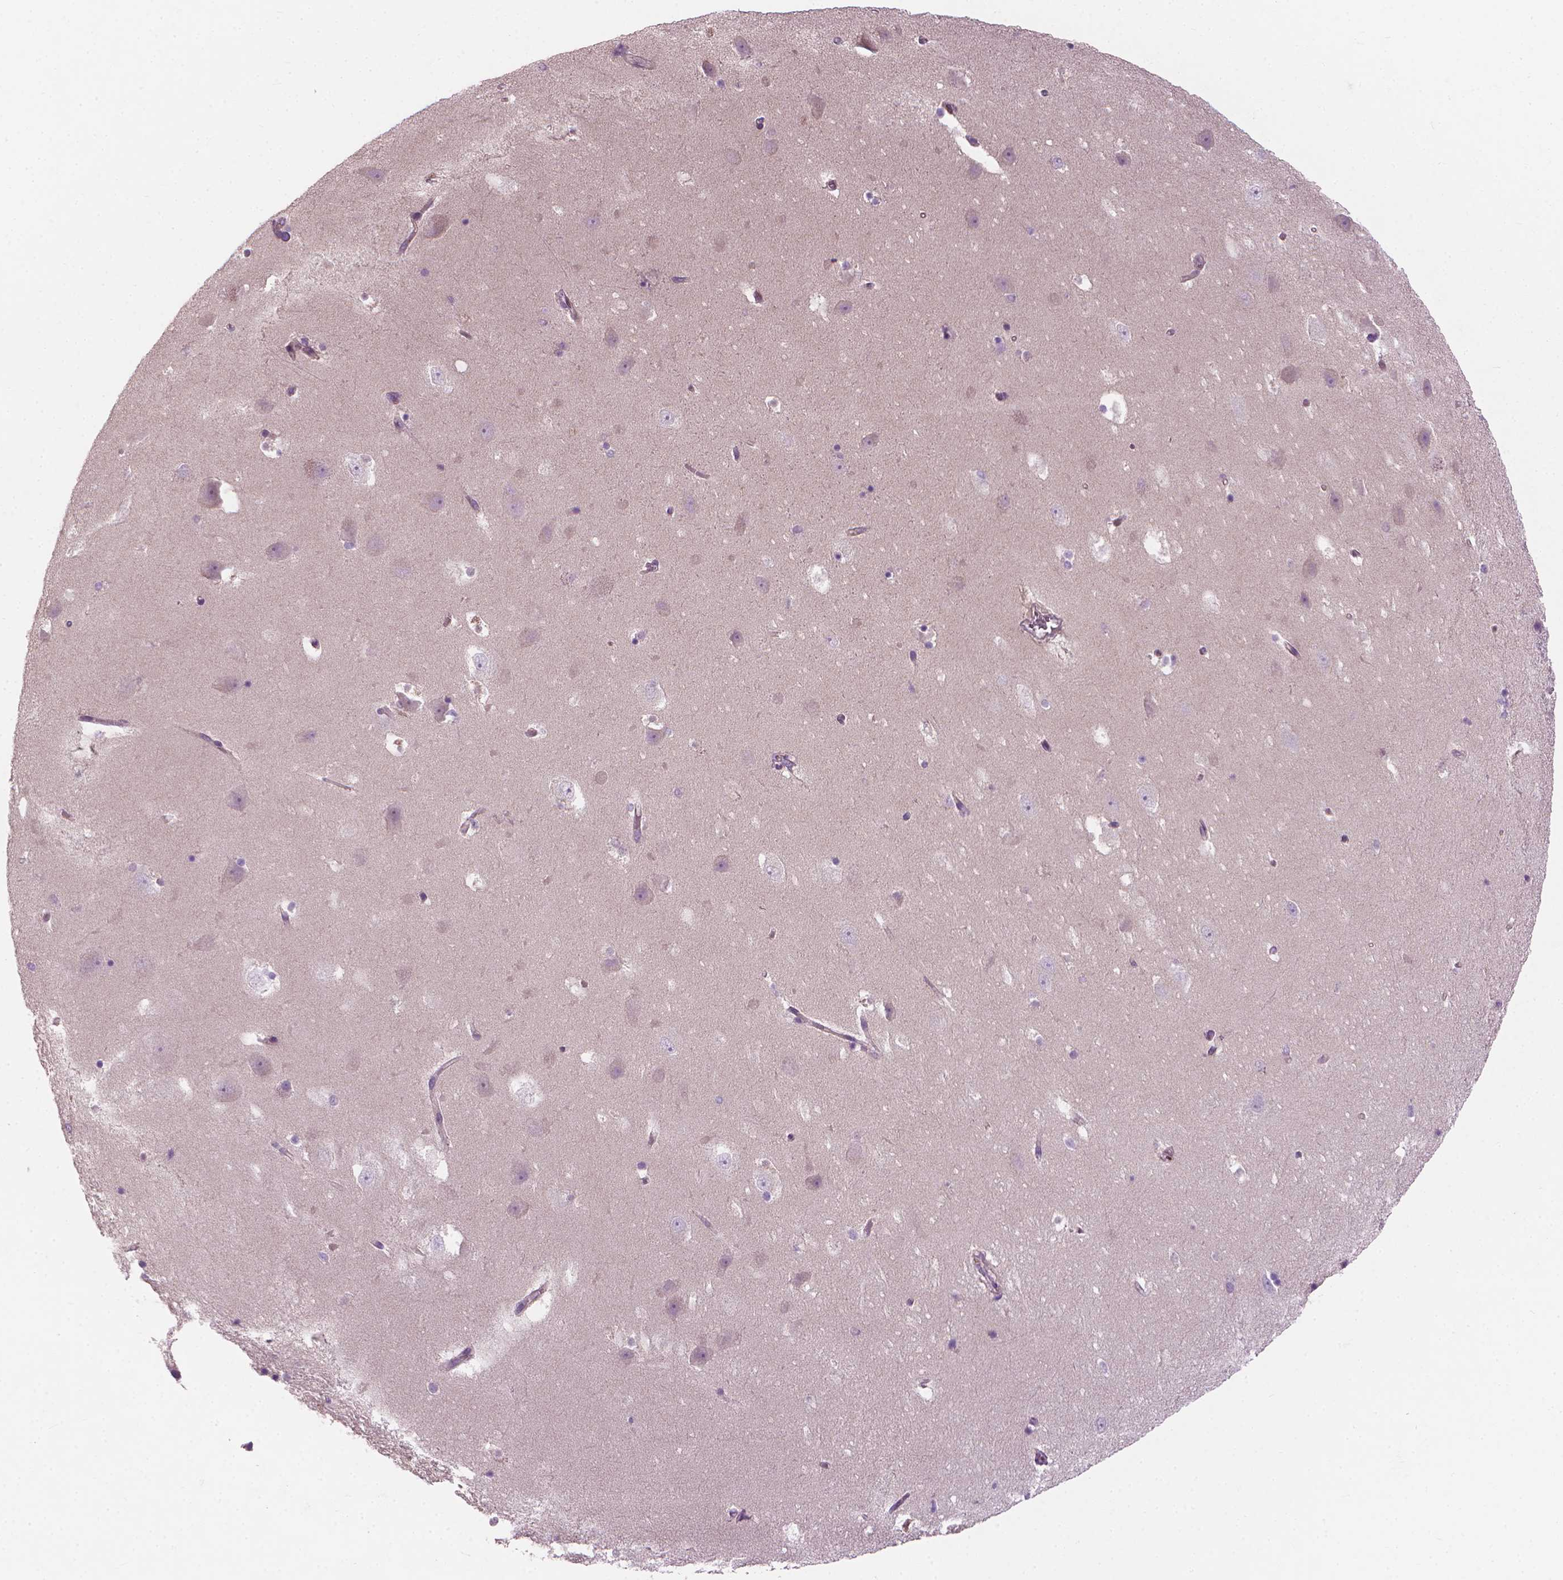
{"staining": {"intensity": "negative", "quantity": "none", "location": "none"}, "tissue": "hippocampus", "cell_type": "Glial cells", "image_type": "normal", "snomed": [{"axis": "morphology", "description": "Normal tissue, NOS"}, {"axis": "topography", "description": "Hippocampus"}], "caption": "This is an immunohistochemistry (IHC) photomicrograph of unremarkable human hippocampus. There is no expression in glial cells.", "gene": "RIIAD1", "patient": {"sex": "male", "age": 58}}